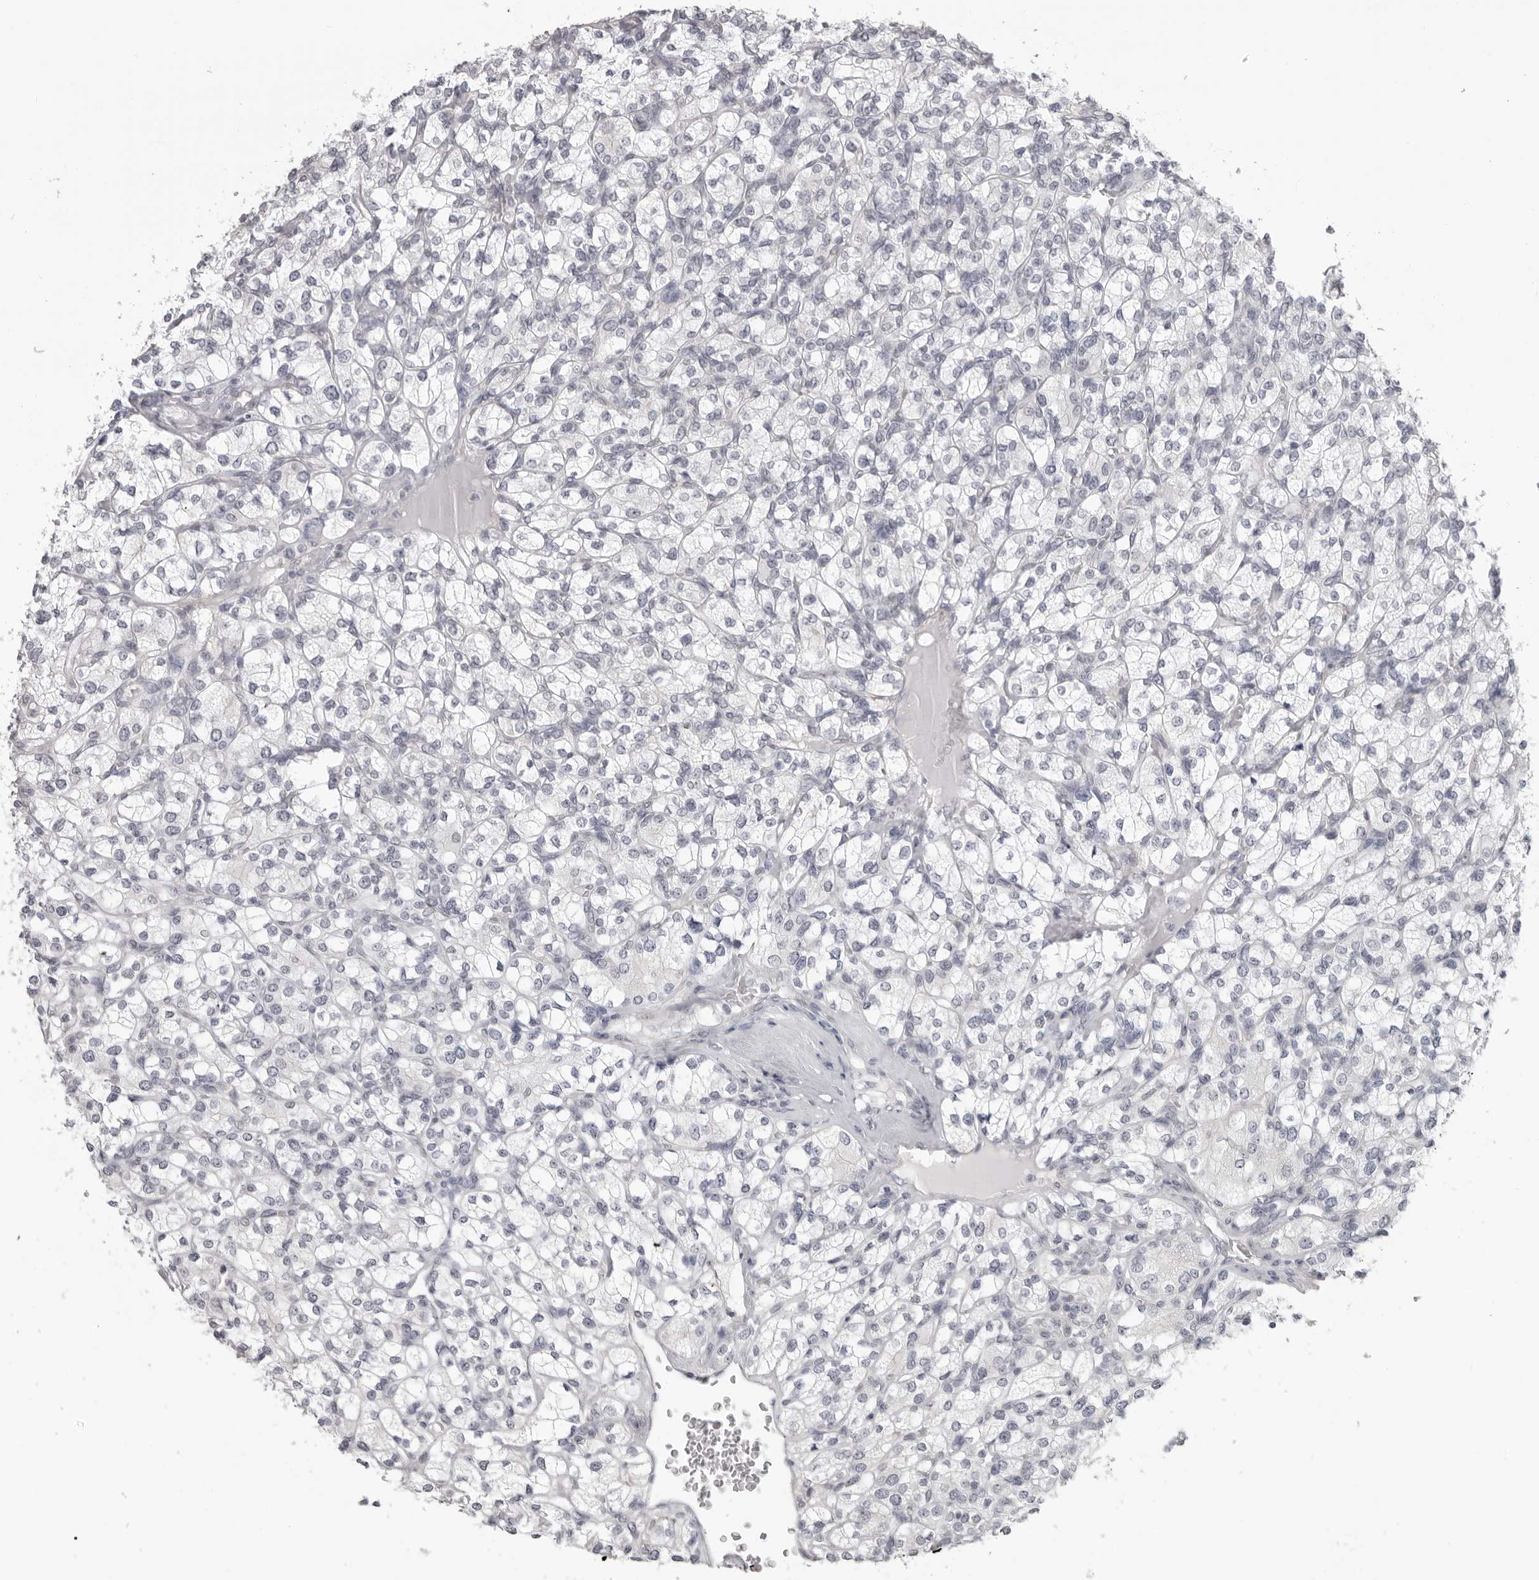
{"staining": {"intensity": "negative", "quantity": "none", "location": "none"}, "tissue": "renal cancer", "cell_type": "Tumor cells", "image_type": "cancer", "snomed": [{"axis": "morphology", "description": "Adenocarcinoma, NOS"}, {"axis": "topography", "description": "Kidney"}], "caption": "High magnification brightfield microscopy of renal cancer (adenocarcinoma) stained with DAB (3,3'-diaminobenzidine) (brown) and counterstained with hematoxylin (blue): tumor cells show no significant staining.", "gene": "DNALI1", "patient": {"sex": "male", "age": 77}}